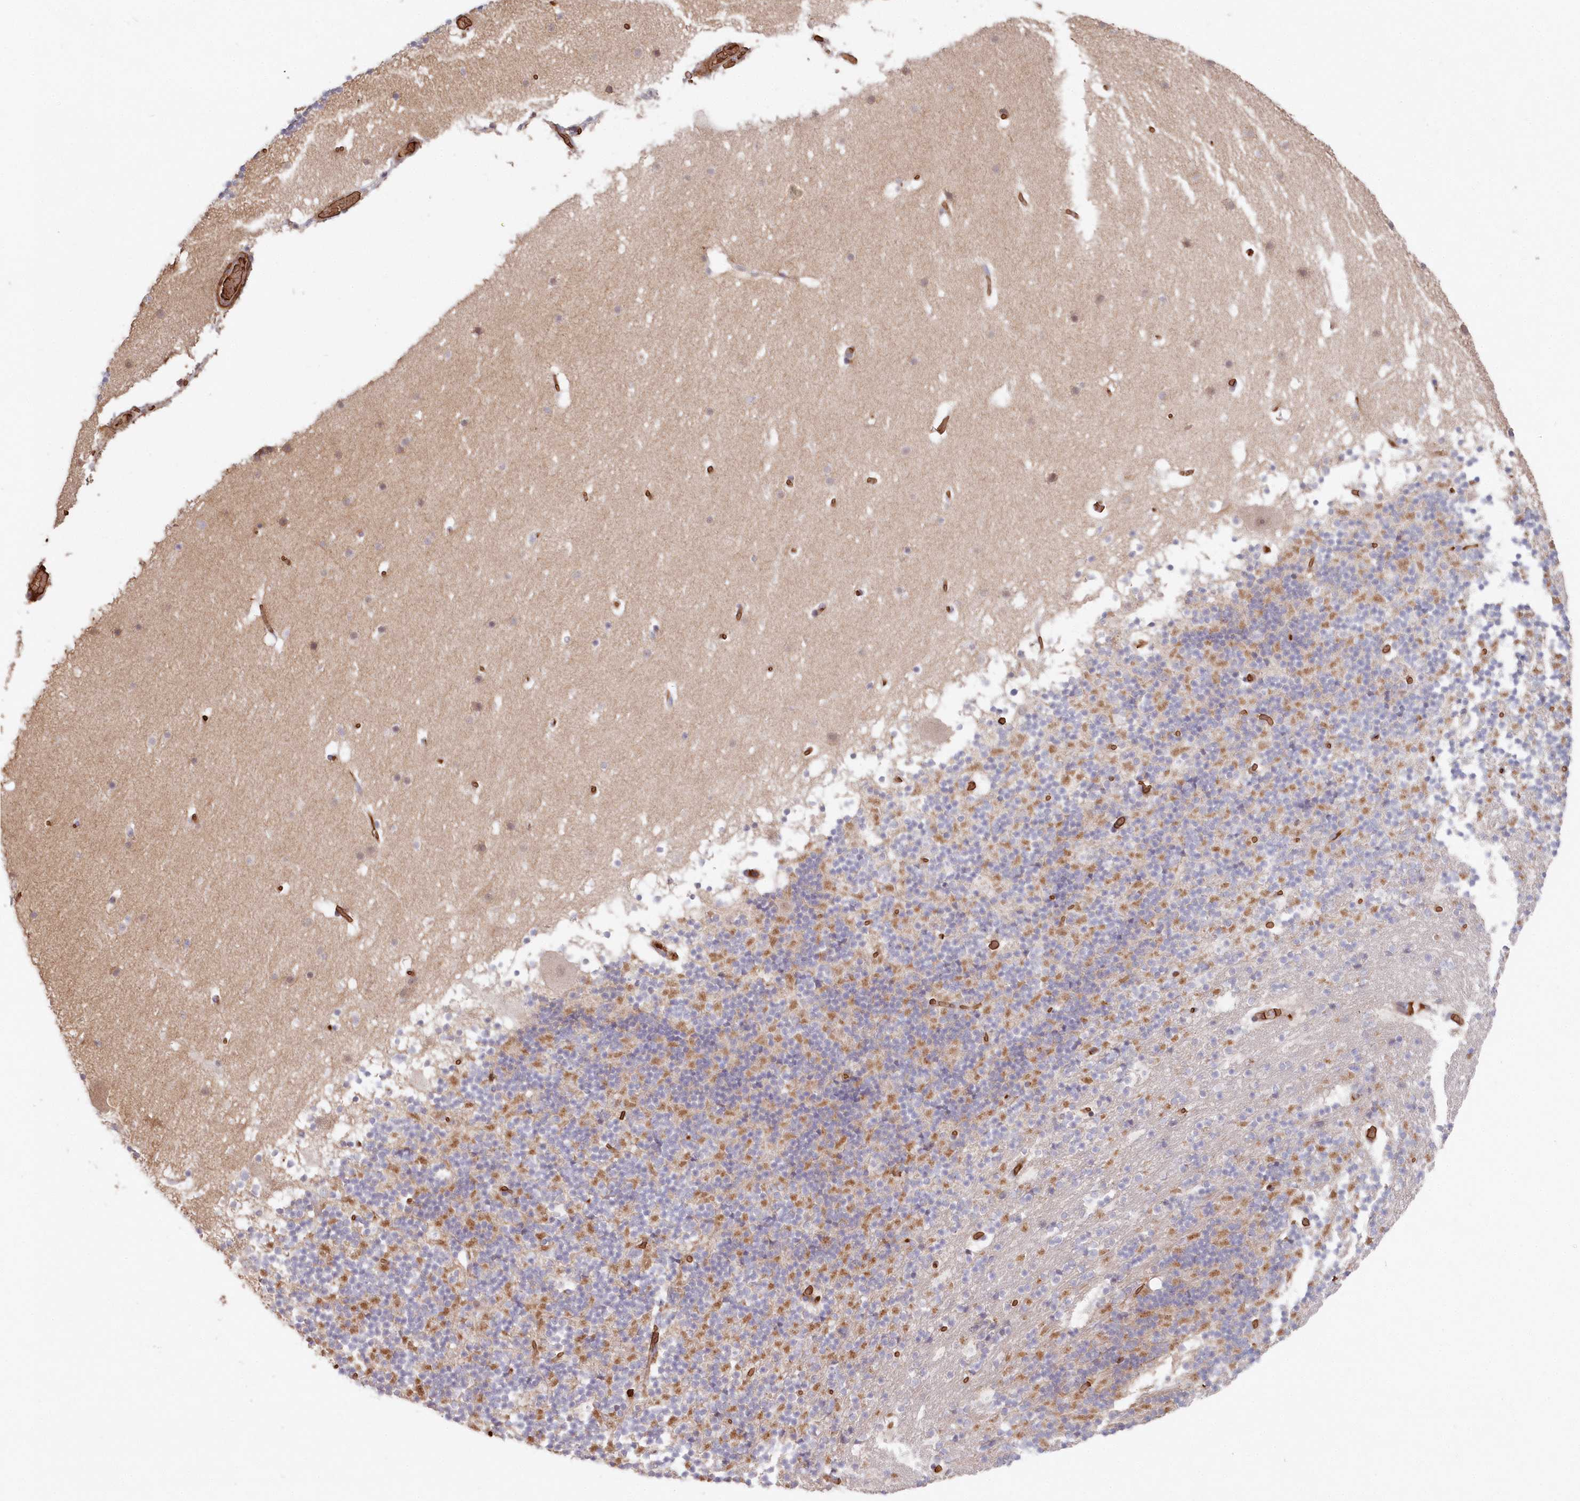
{"staining": {"intensity": "moderate", "quantity": "<25%", "location": "cytoplasmic/membranous,nuclear"}, "tissue": "cerebellum", "cell_type": "Cells in granular layer", "image_type": "normal", "snomed": [{"axis": "morphology", "description": "Normal tissue, NOS"}, {"axis": "topography", "description": "Cerebellum"}], "caption": "DAB (3,3'-diaminobenzidine) immunohistochemical staining of normal human cerebellum displays moderate cytoplasmic/membranous,nuclear protein positivity in about <25% of cells in granular layer. The protein of interest is stained brown, and the nuclei are stained in blue (DAB (3,3'-diaminobenzidine) IHC with brightfield microscopy, high magnification).", "gene": "SERINC1", "patient": {"sex": "male", "age": 57}}